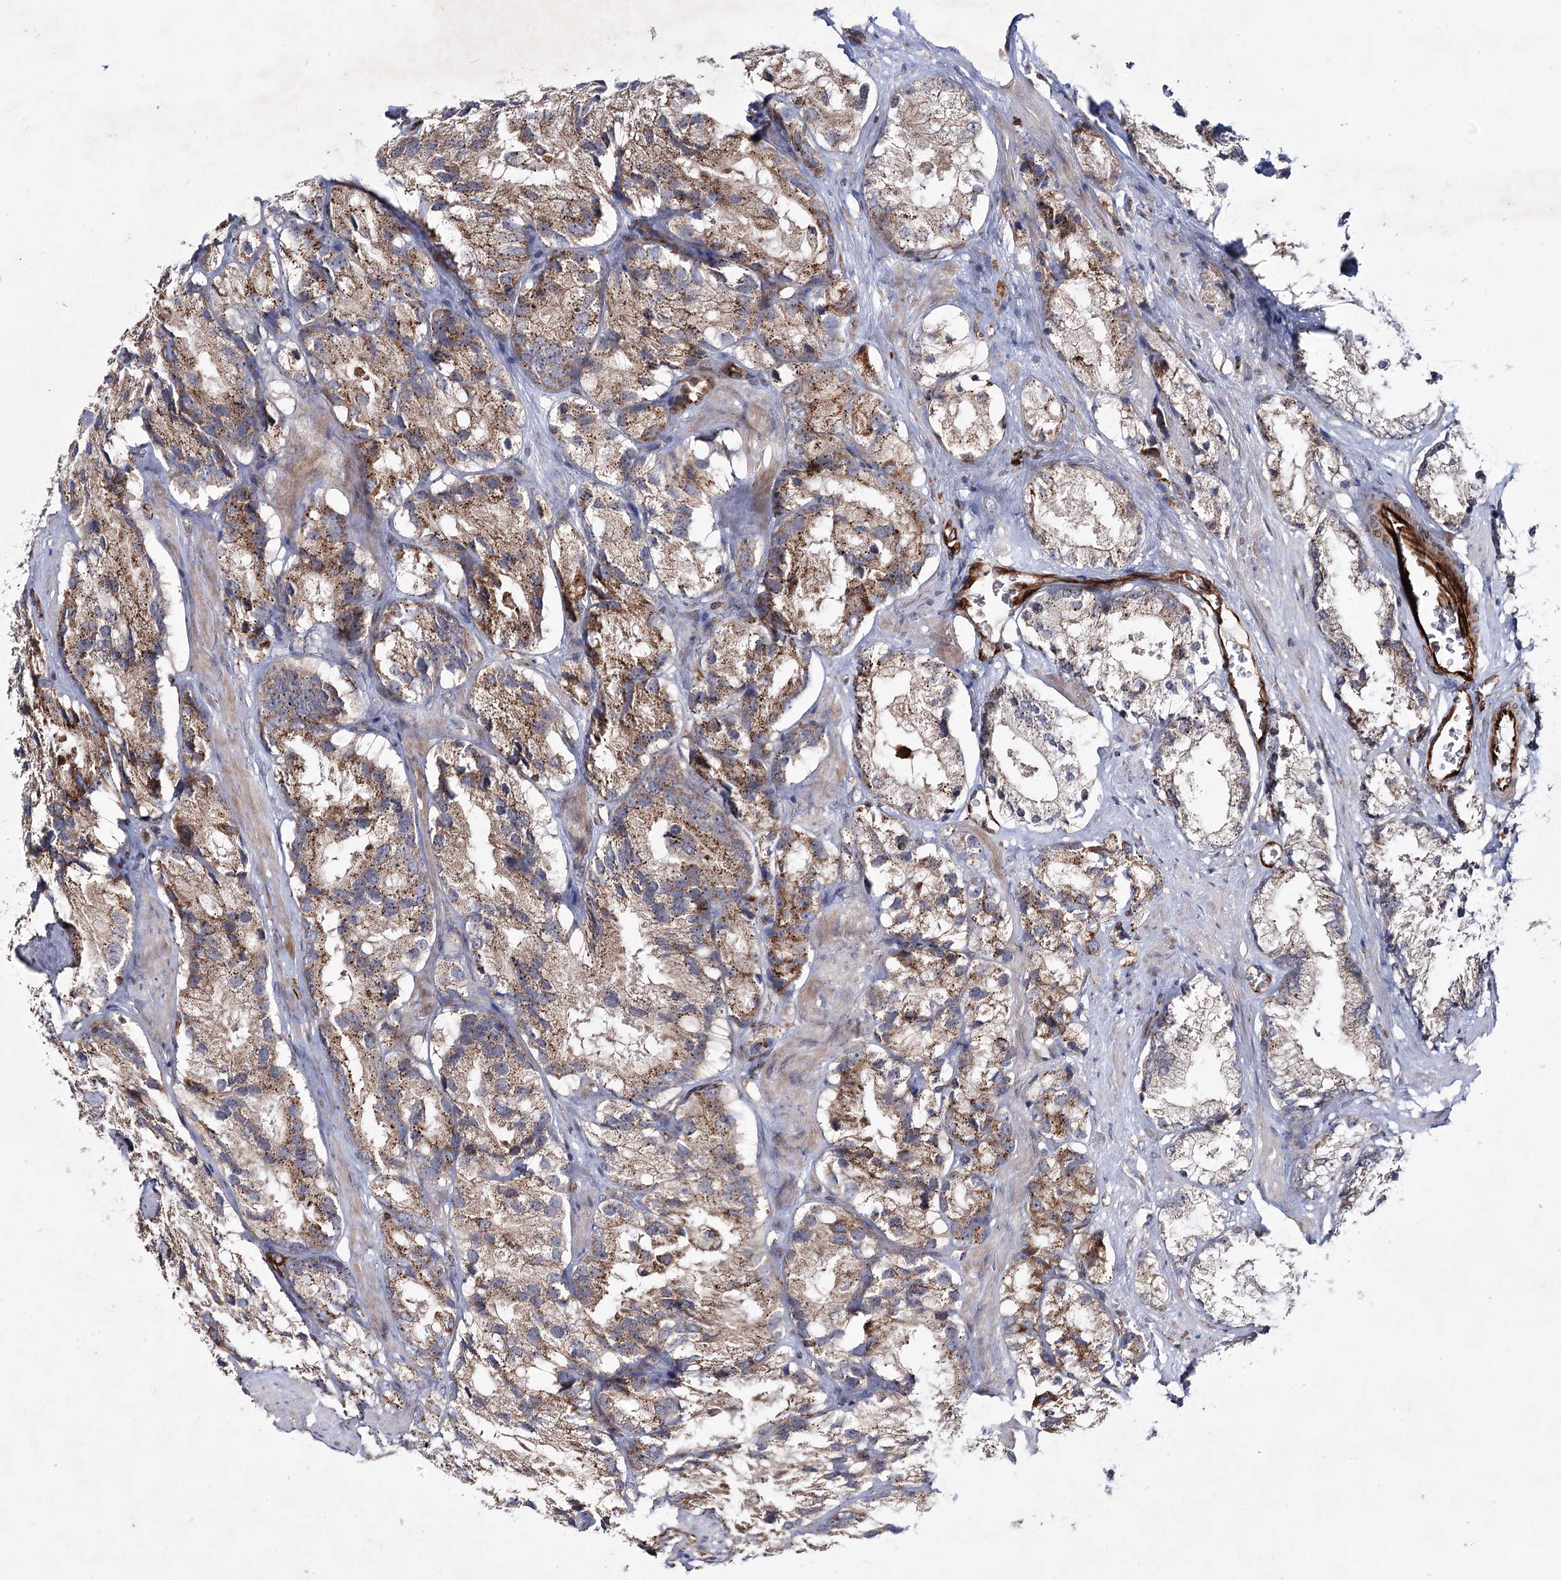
{"staining": {"intensity": "moderate", "quantity": ">75%", "location": "cytoplasmic/membranous"}, "tissue": "prostate cancer", "cell_type": "Tumor cells", "image_type": "cancer", "snomed": [{"axis": "morphology", "description": "Adenocarcinoma, High grade"}, {"axis": "topography", "description": "Prostate"}], "caption": "Prostate cancer (adenocarcinoma (high-grade)) was stained to show a protein in brown. There is medium levels of moderate cytoplasmic/membranous expression in about >75% of tumor cells.", "gene": "DPEP2", "patient": {"sex": "male", "age": 66}}